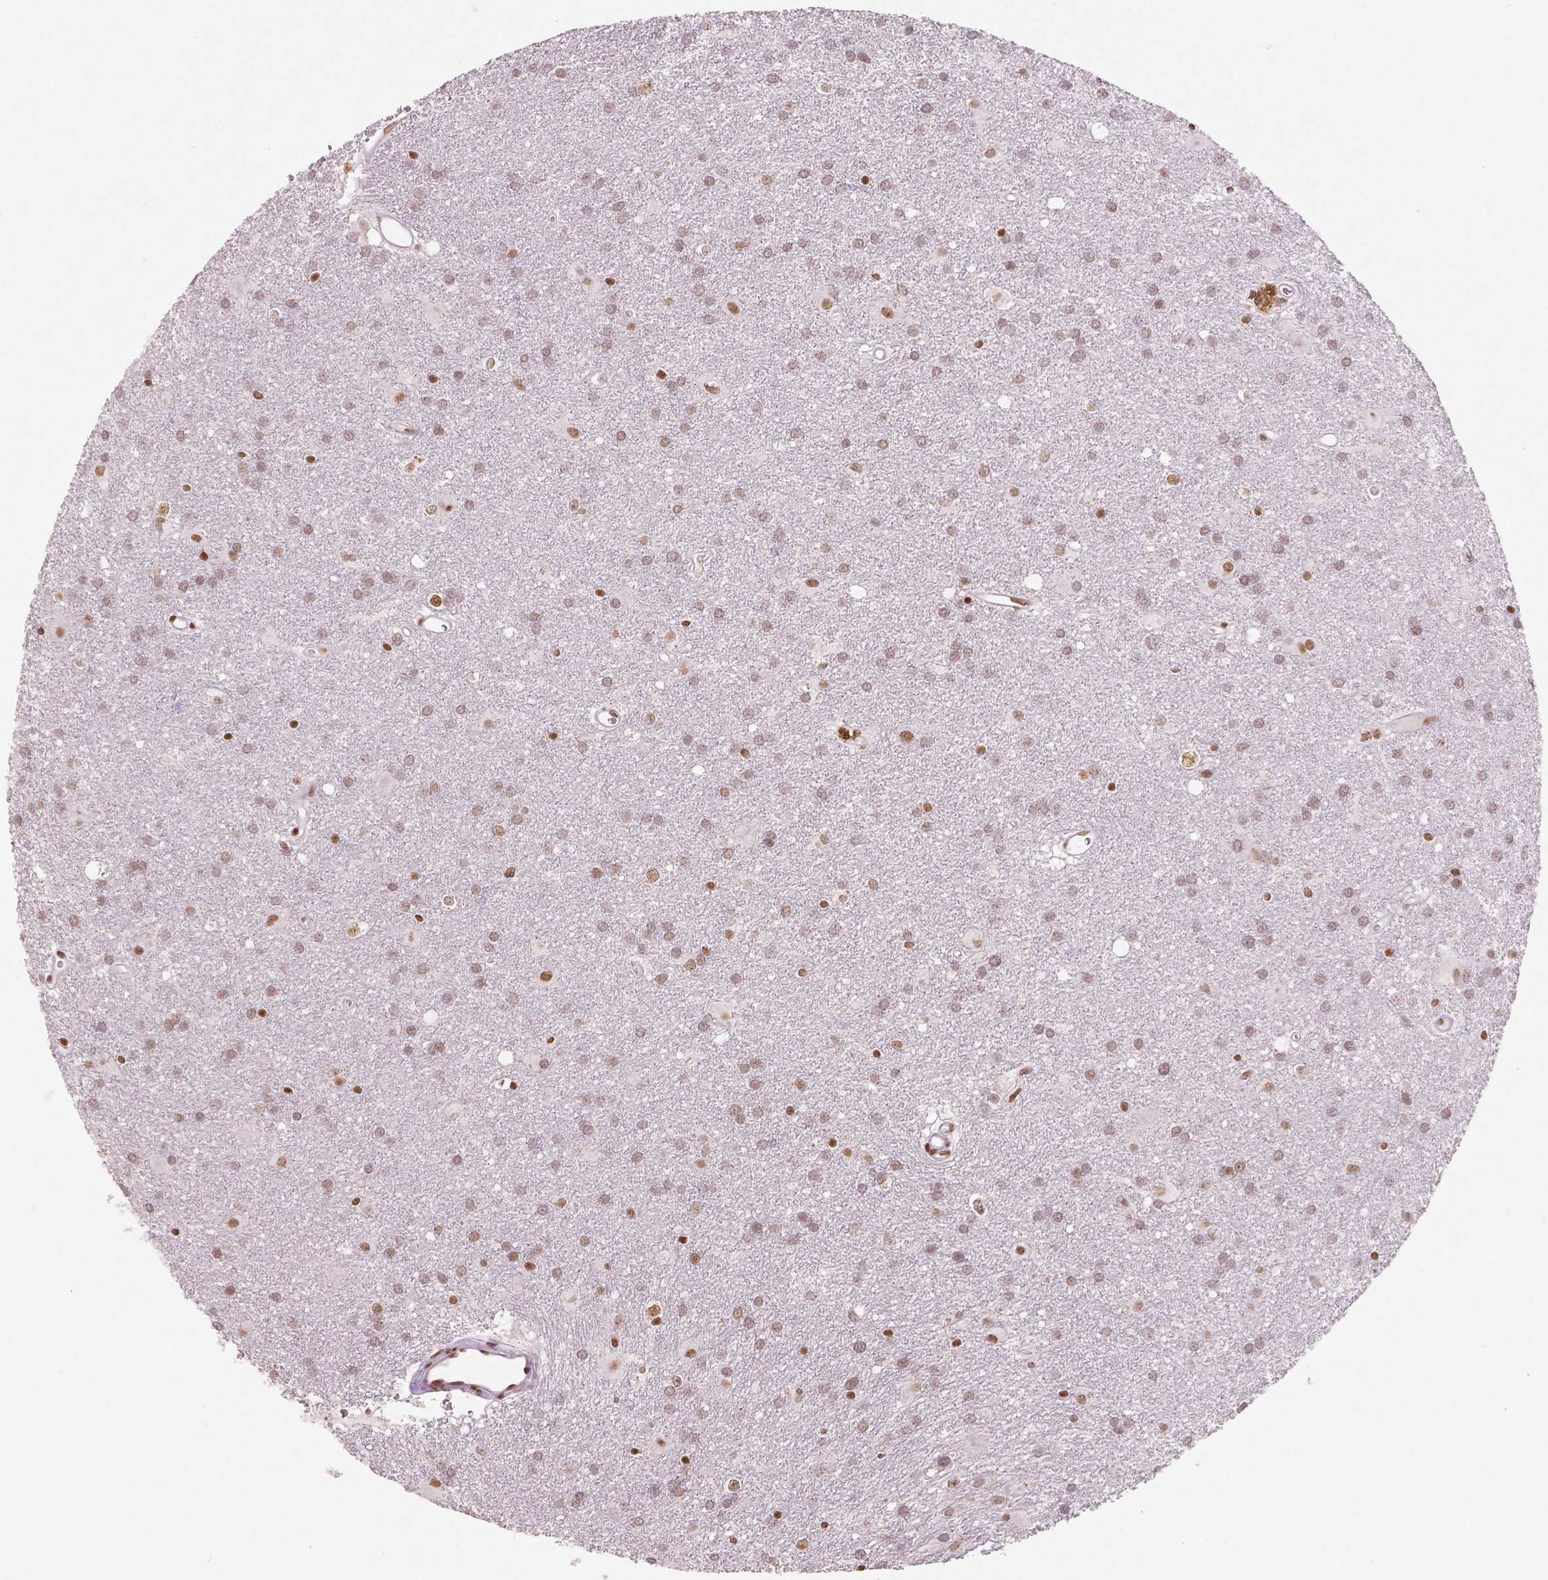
{"staining": {"intensity": "moderate", "quantity": ">75%", "location": "nuclear"}, "tissue": "glioma", "cell_type": "Tumor cells", "image_type": "cancer", "snomed": [{"axis": "morphology", "description": "Glioma, malignant, Low grade"}, {"axis": "topography", "description": "Brain"}], "caption": "This histopathology image demonstrates malignant low-grade glioma stained with immunohistochemistry (IHC) to label a protein in brown. The nuclear of tumor cells show moderate positivity for the protein. Nuclei are counter-stained blue.", "gene": "BRD4", "patient": {"sex": "male", "age": 58}}